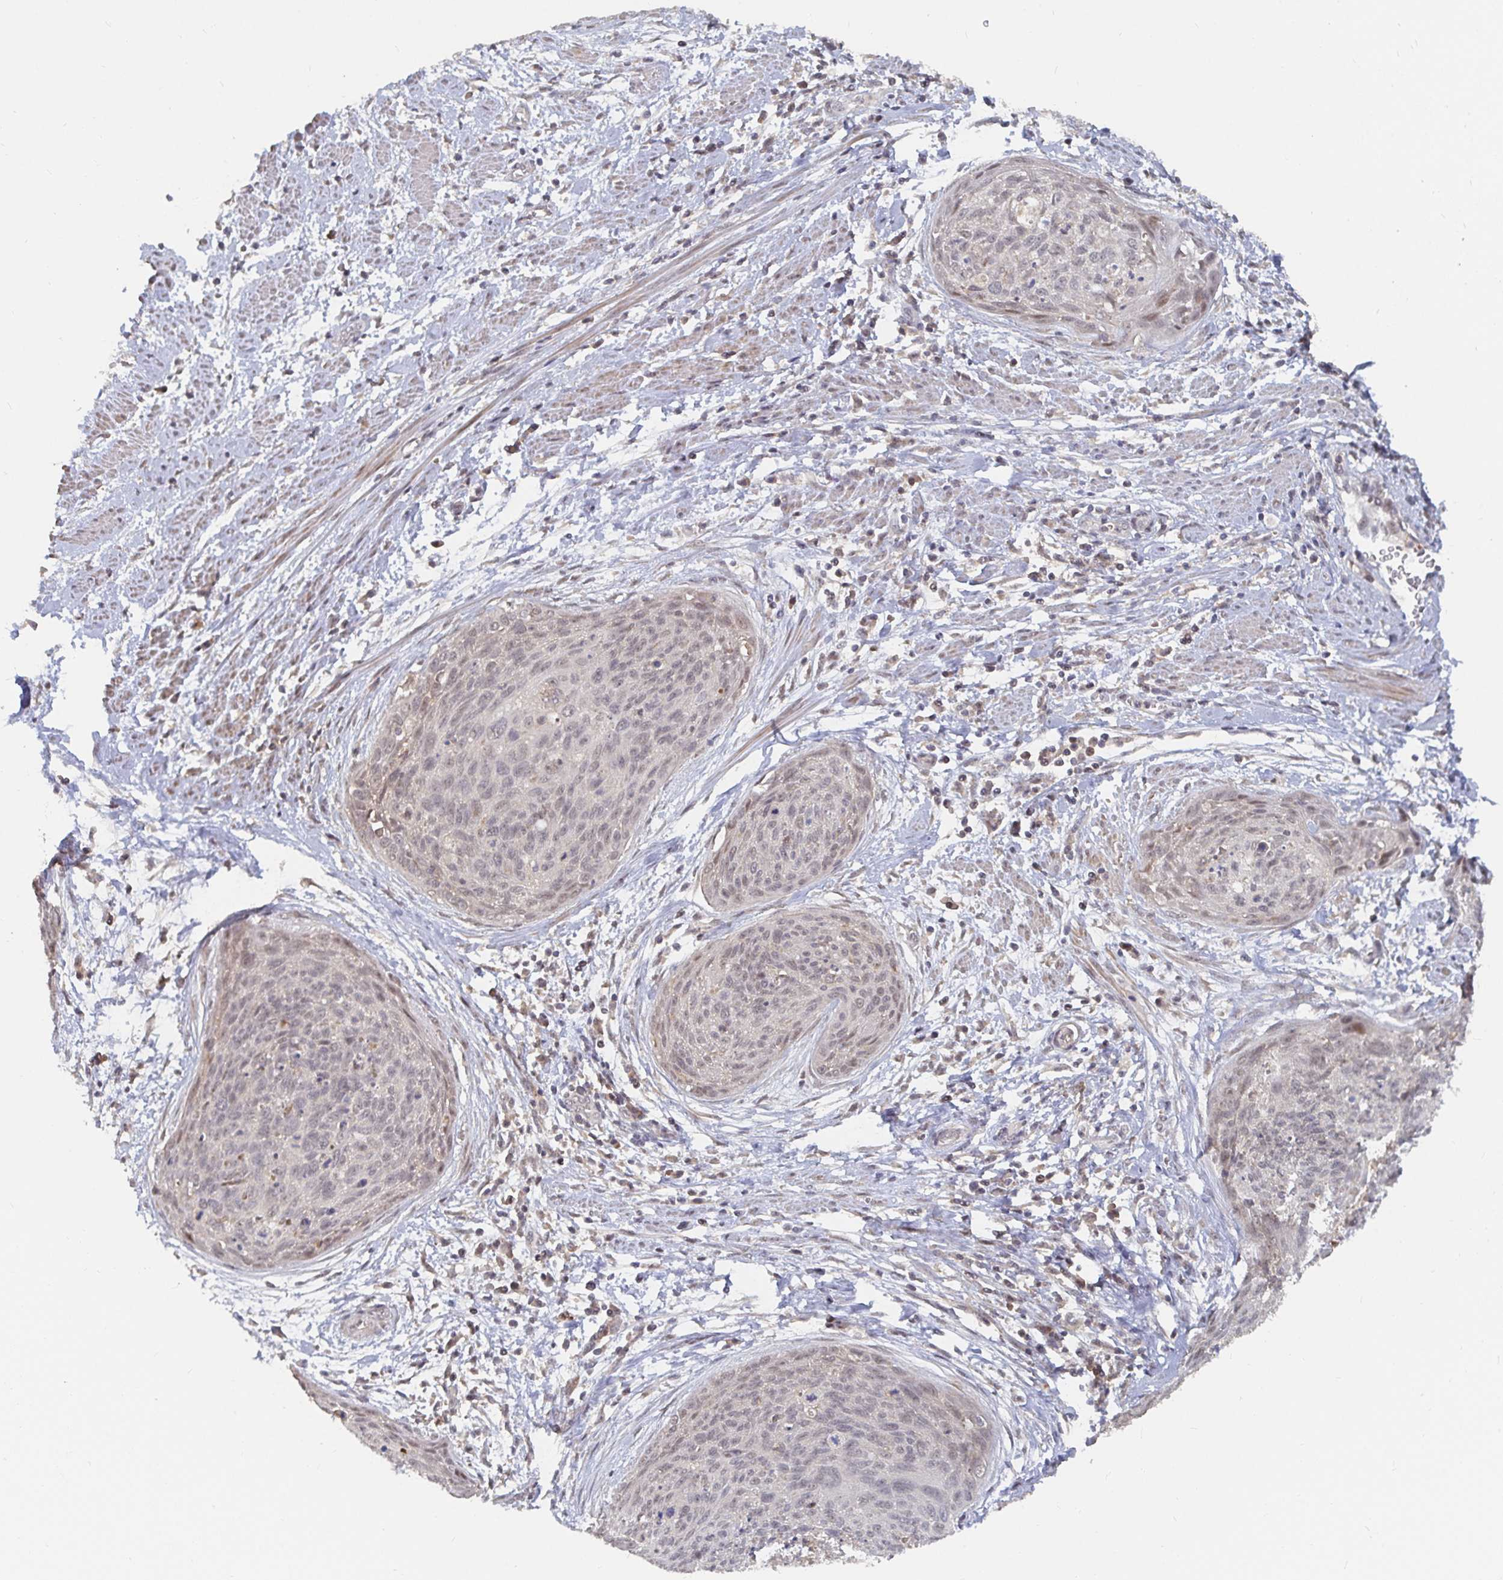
{"staining": {"intensity": "weak", "quantity": "25%-75%", "location": "nuclear"}, "tissue": "cervical cancer", "cell_type": "Tumor cells", "image_type": "cancer", "snomed": [{"axis": "morphology", "description": "Squamous cell carcinoma, NOS"}, {"axis": "topography", "description": "Cervix"}], "caption": "Tumor cells show weak nuclear staining in approximately 25%-75% of cells in cervical cancer (squamous cell carcinoma). Using DAB (brown) and hematoxylin (blue) stains, captured at high magnification using brightfield microscopy.", "gene": "LRP5", "patient": {"sex": "female", "age": 55}}